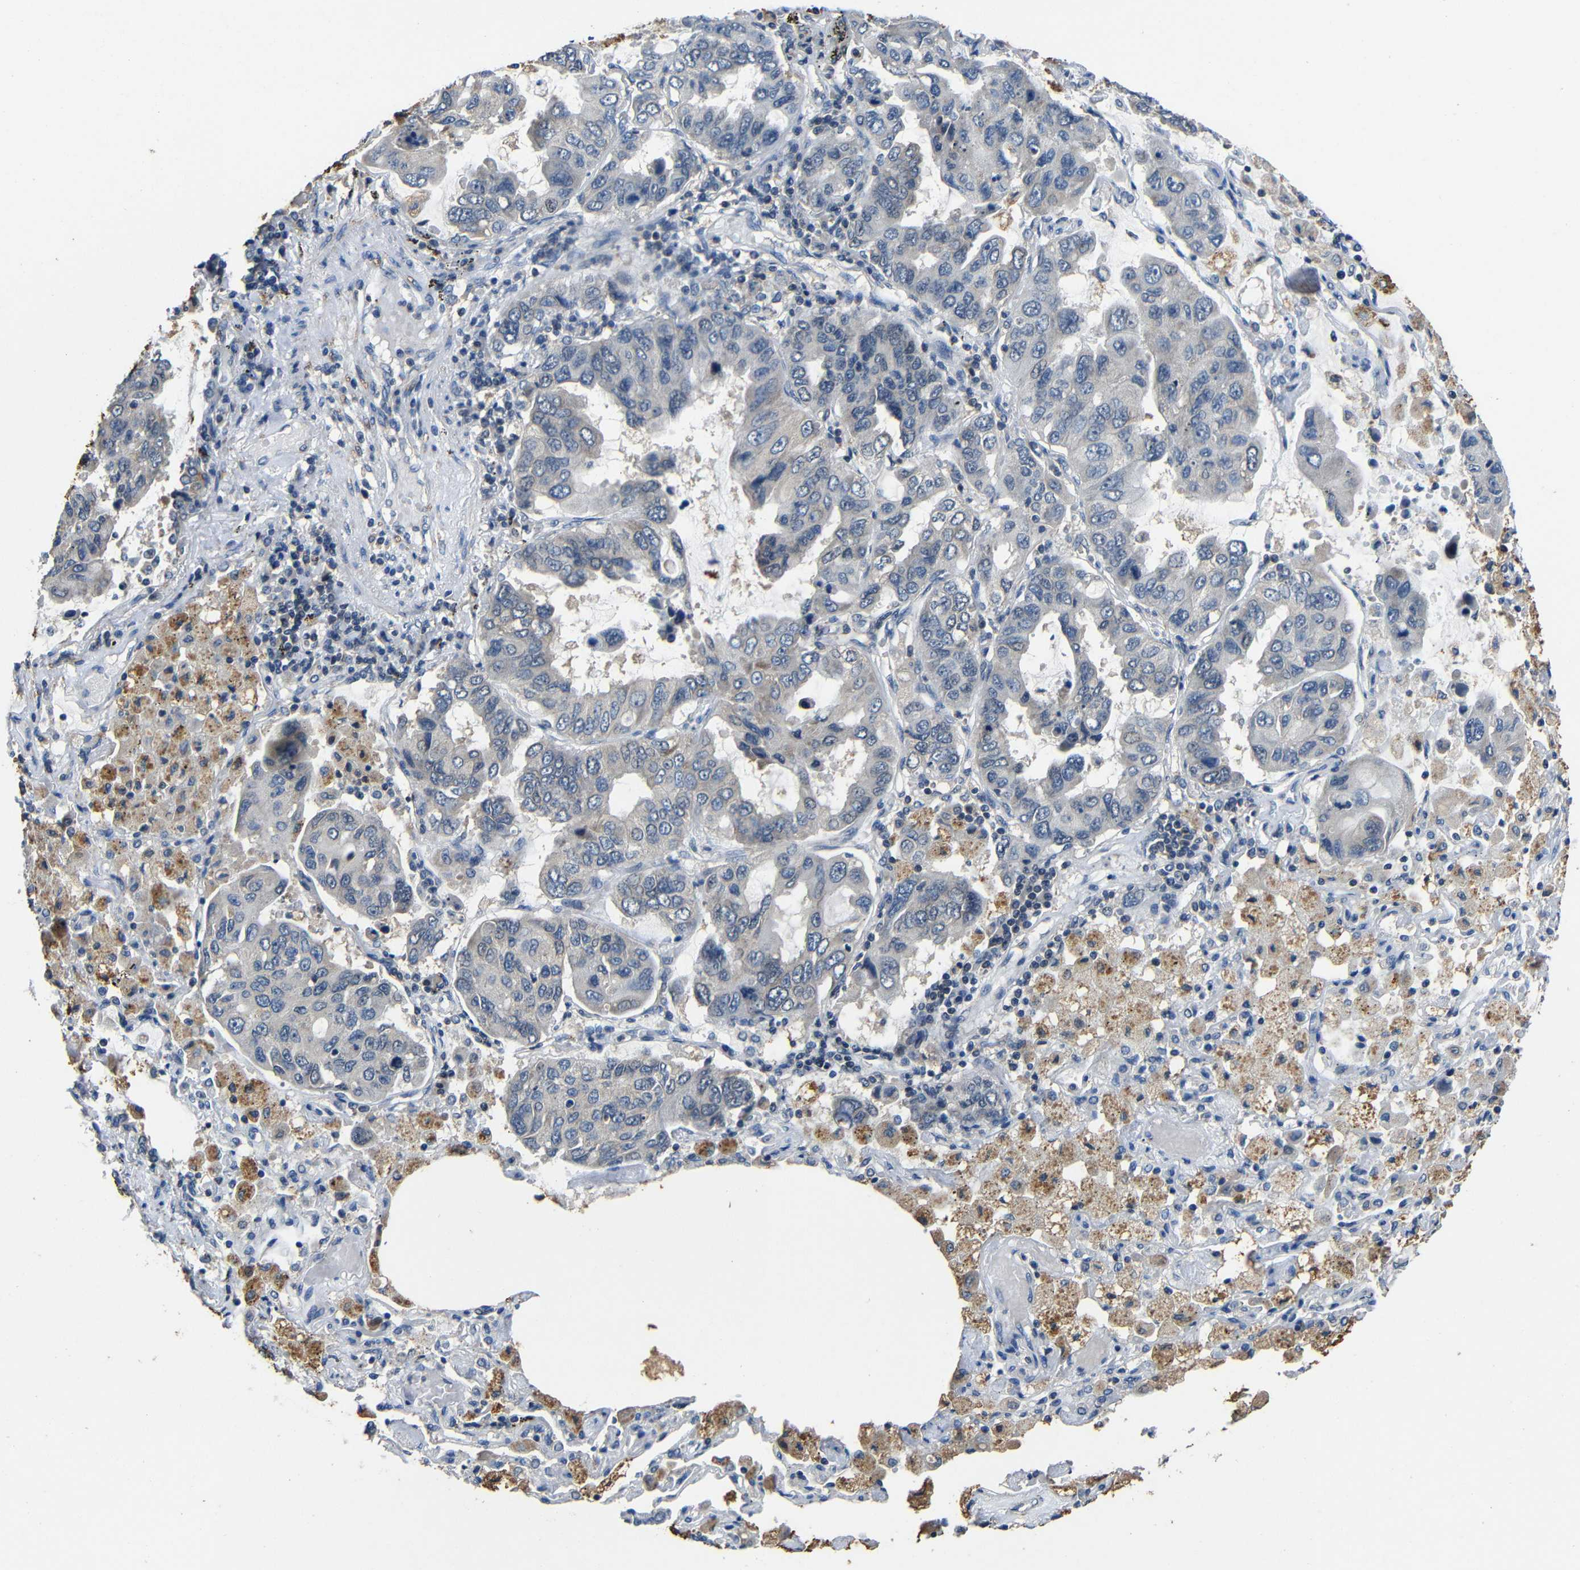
{"staining": {"intensity": "negative", "quantity": "none", "location": "none"}, "tissue": "lung cancer", "cell_type": "Tumor cells", "image_type": "cancer", "snomed": [{"axis": "morphology", "description": "Adenocarcinoma, NOS"}, {"axis": "topography", "description": "Lung"}], "caption": "The immunohistochemistry (IHC) histopathology image has no significant expression in tumor cells of lung cancer (adenocarcinoma) tissue.", "gene": "C6orf89", "patient": {"sex": "male", "age": 64}}